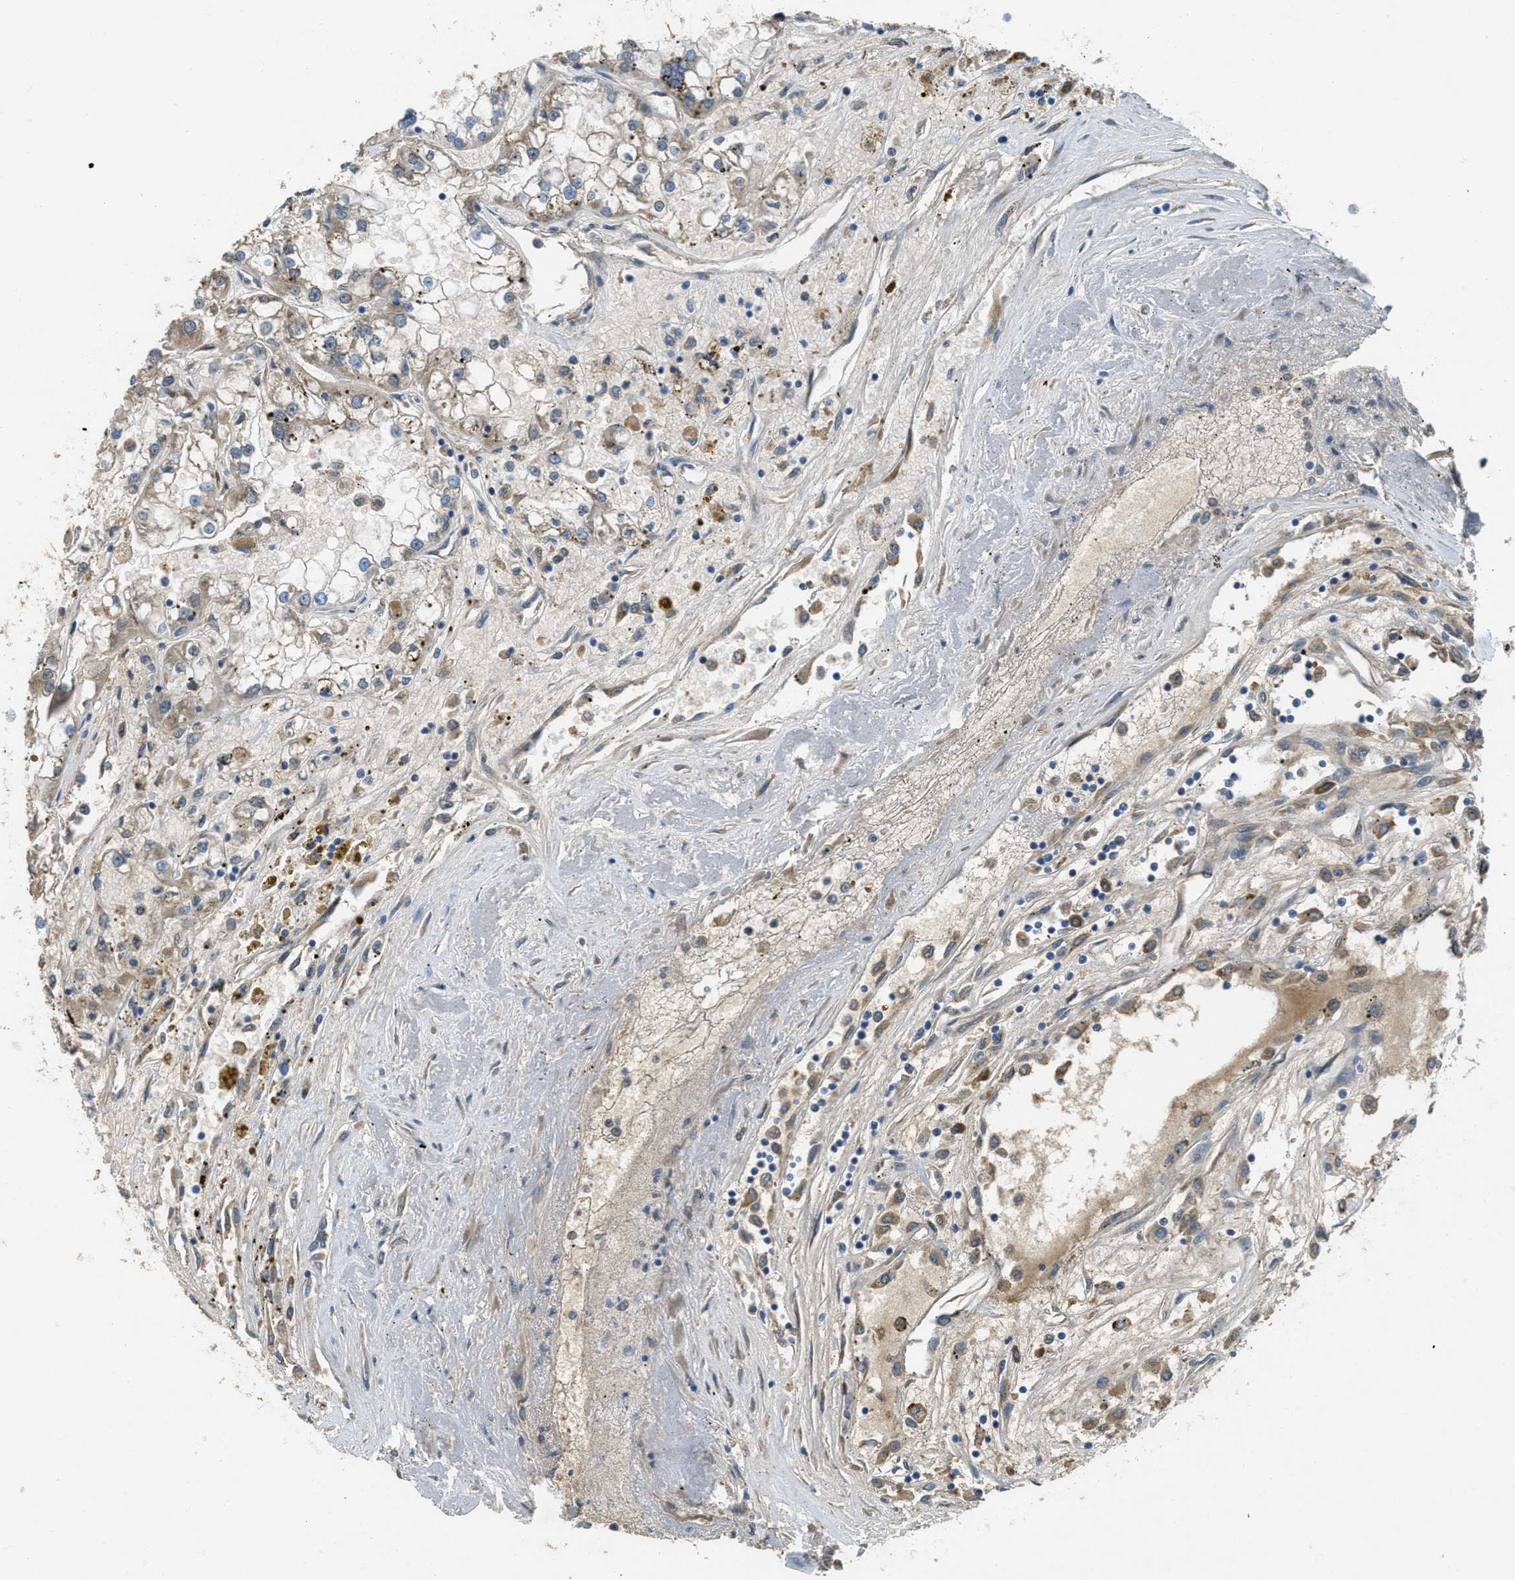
{"staining": {"intensity": "weak", "quantity": "25%-75%", "location": "cytoplasmic/membranous"}, "tissue": "renal cancer", "cell_type": "Tumor cells", "image_type": "cancer", "snomed": [{"axis": "morphology", "description": "Adenocarcinoma, NOS"}, {"axis": "topography", "description": "Kidney"}], "caption": "Immunohistochemical staining of renal cancer demonstrates low levels of weak cytoplasmic/membranous staining in about 25%-75% of tumor cells.", "gene": "MPDU1", "patient": {"sex": "female", "age": 52}}